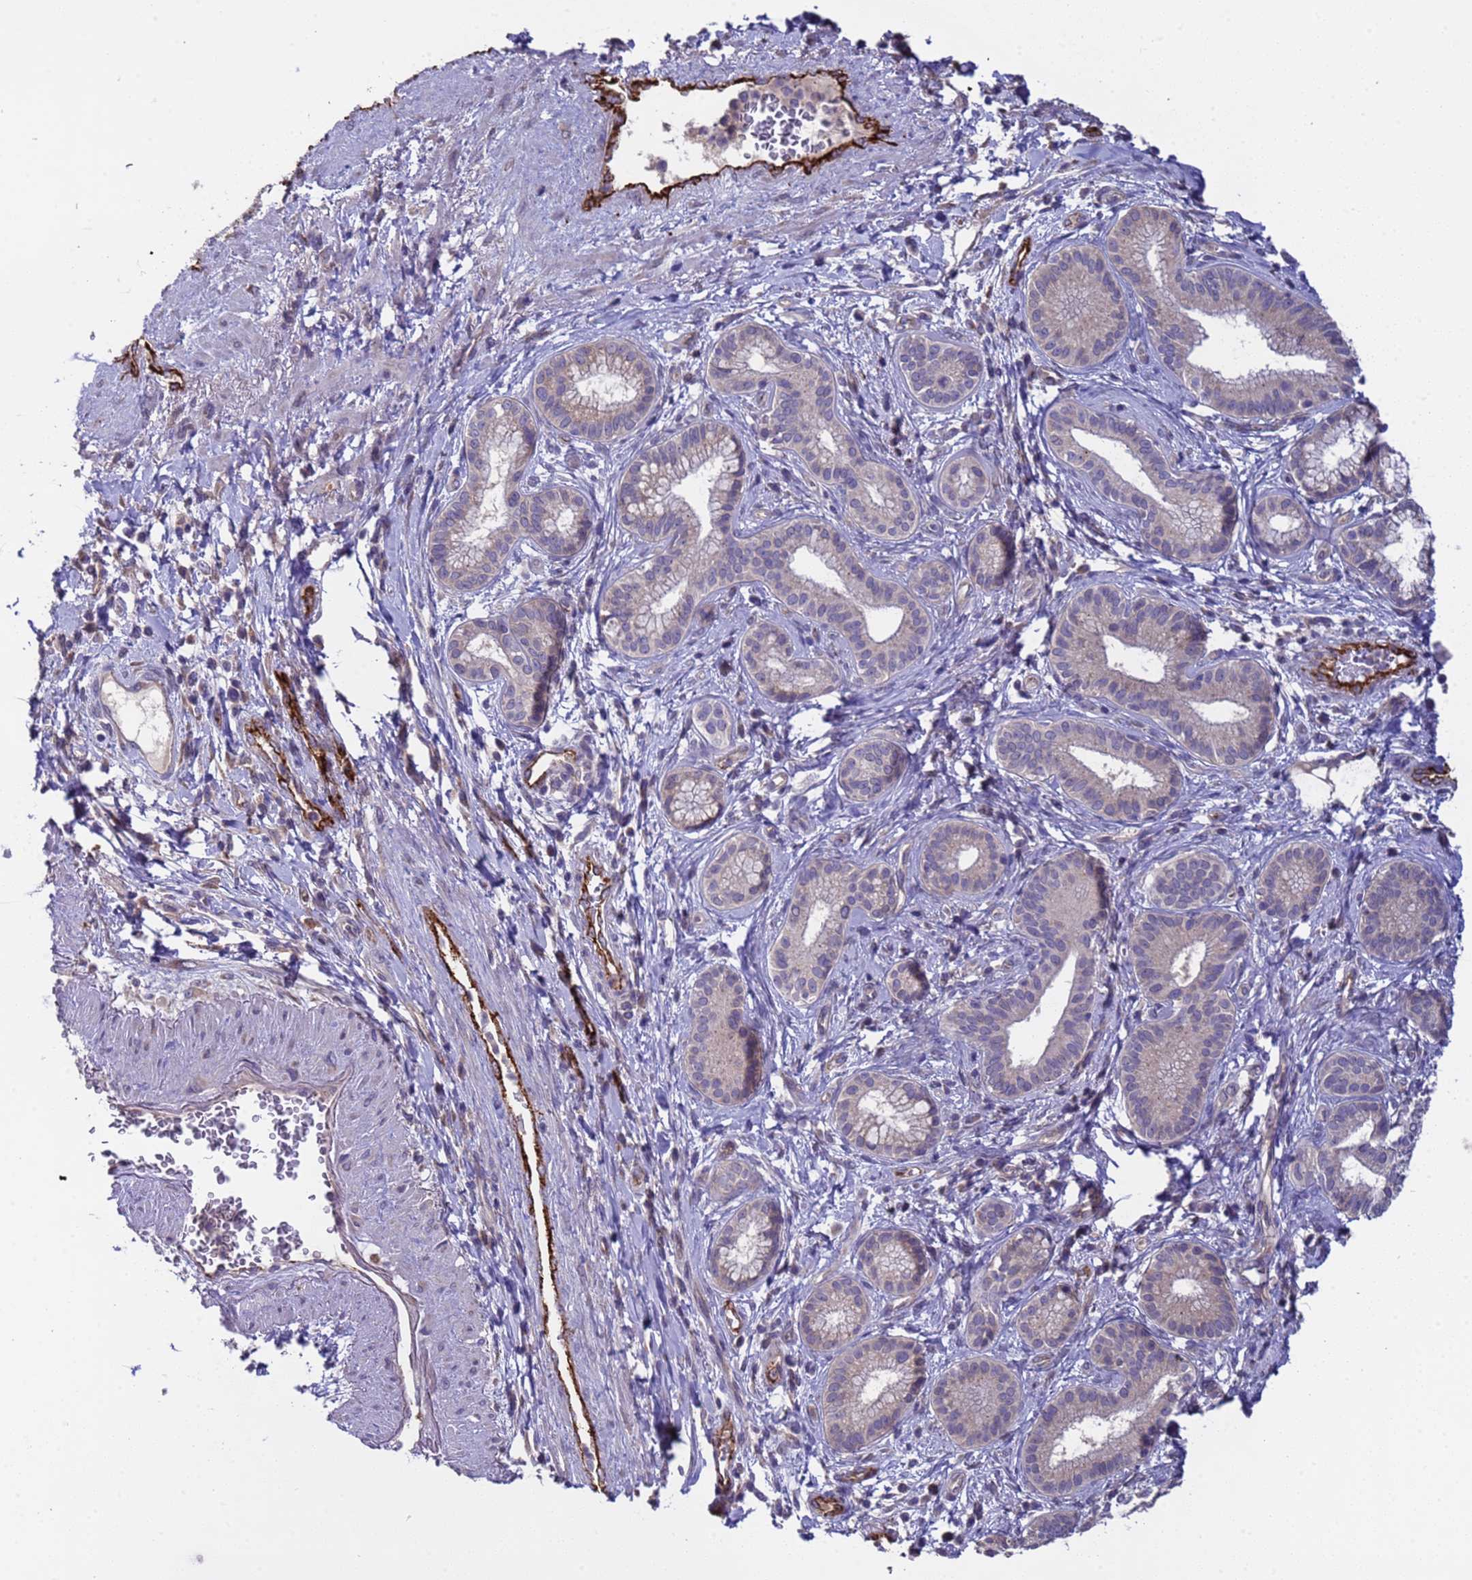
{"staining": {"intensity": "negative", "quantity": "none", "location": "none"}, "tissue": "pancreatic cancer", "cell_type": "Tumor cells", "image_type": "cancer", "snomed": [{"axis": "morphology", "description": "Adenocarcinoma, NOS"}, {"axis": "topography", "description": "Pancreas"}], "caption": "This is an immunohistochemistry photomicrograph of pancreatic cancer. There is no expression in tumor cells.", "gene": "ZNF248", "patient": {"sex": "male", "age": 72}}